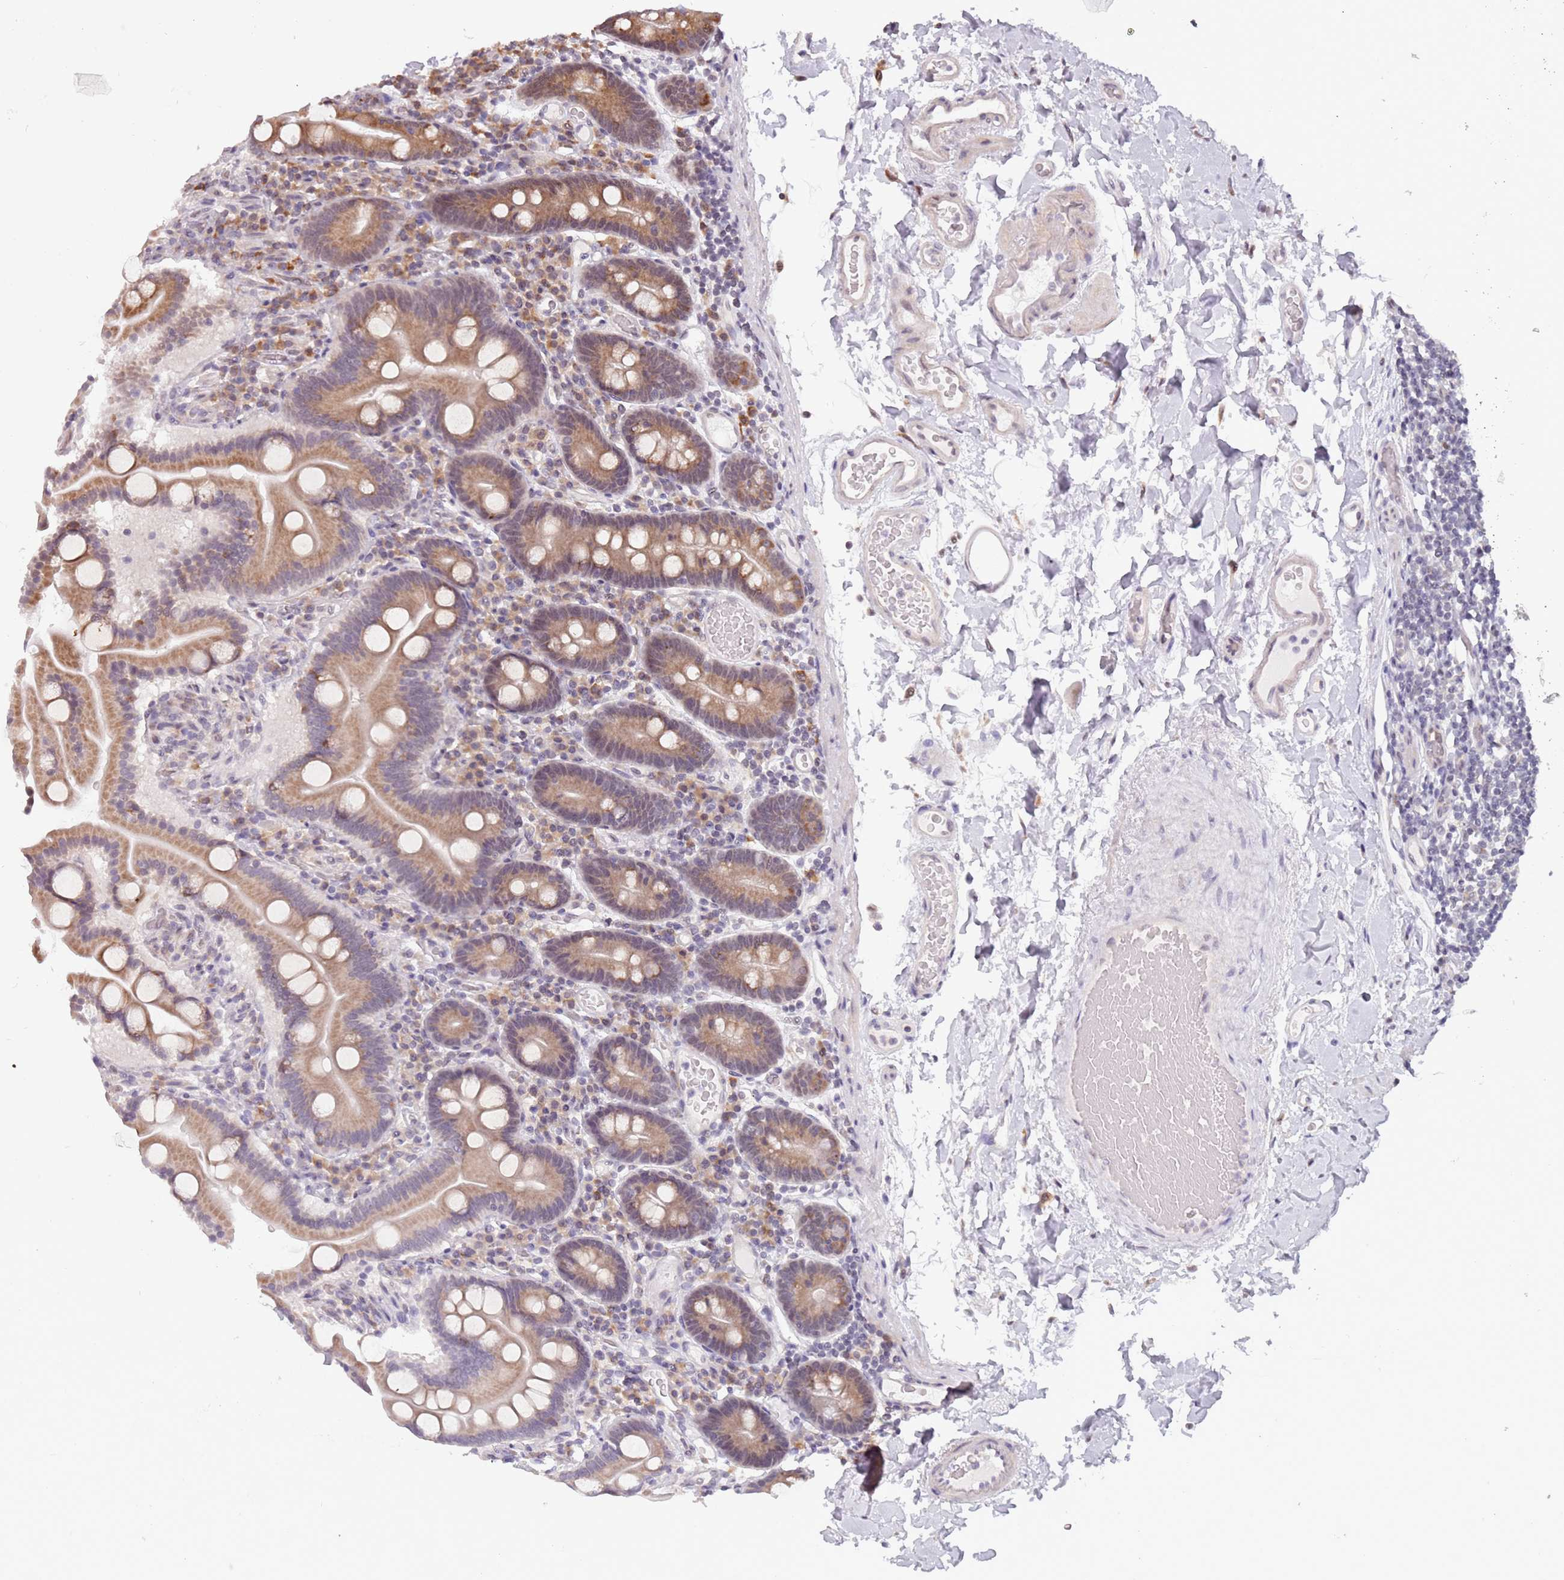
{"staining": {"intensity": "moderate", "quantity": ">75%", "location": "cytoplasmic/membranous"}, "tissue": "duodenum", "cell_type": "Glandular cells", "image_type": "normal", "snomed": [{"axis": "morphology", "description": "Normal tissue, NOS"}, {"axis": "topography", "description": "Duodenum"}], "caption": "A brown stain labels moderate cytoplasmic/membranous expression of a protein in glandular cells of normal duodenum. The protein is stained brown, and the nuclei are stained in blue (DAB IHC with brightfield microscopy, high magnification).", "gene": "BARD1", "patient": {"sex": "male", "age": 55}}